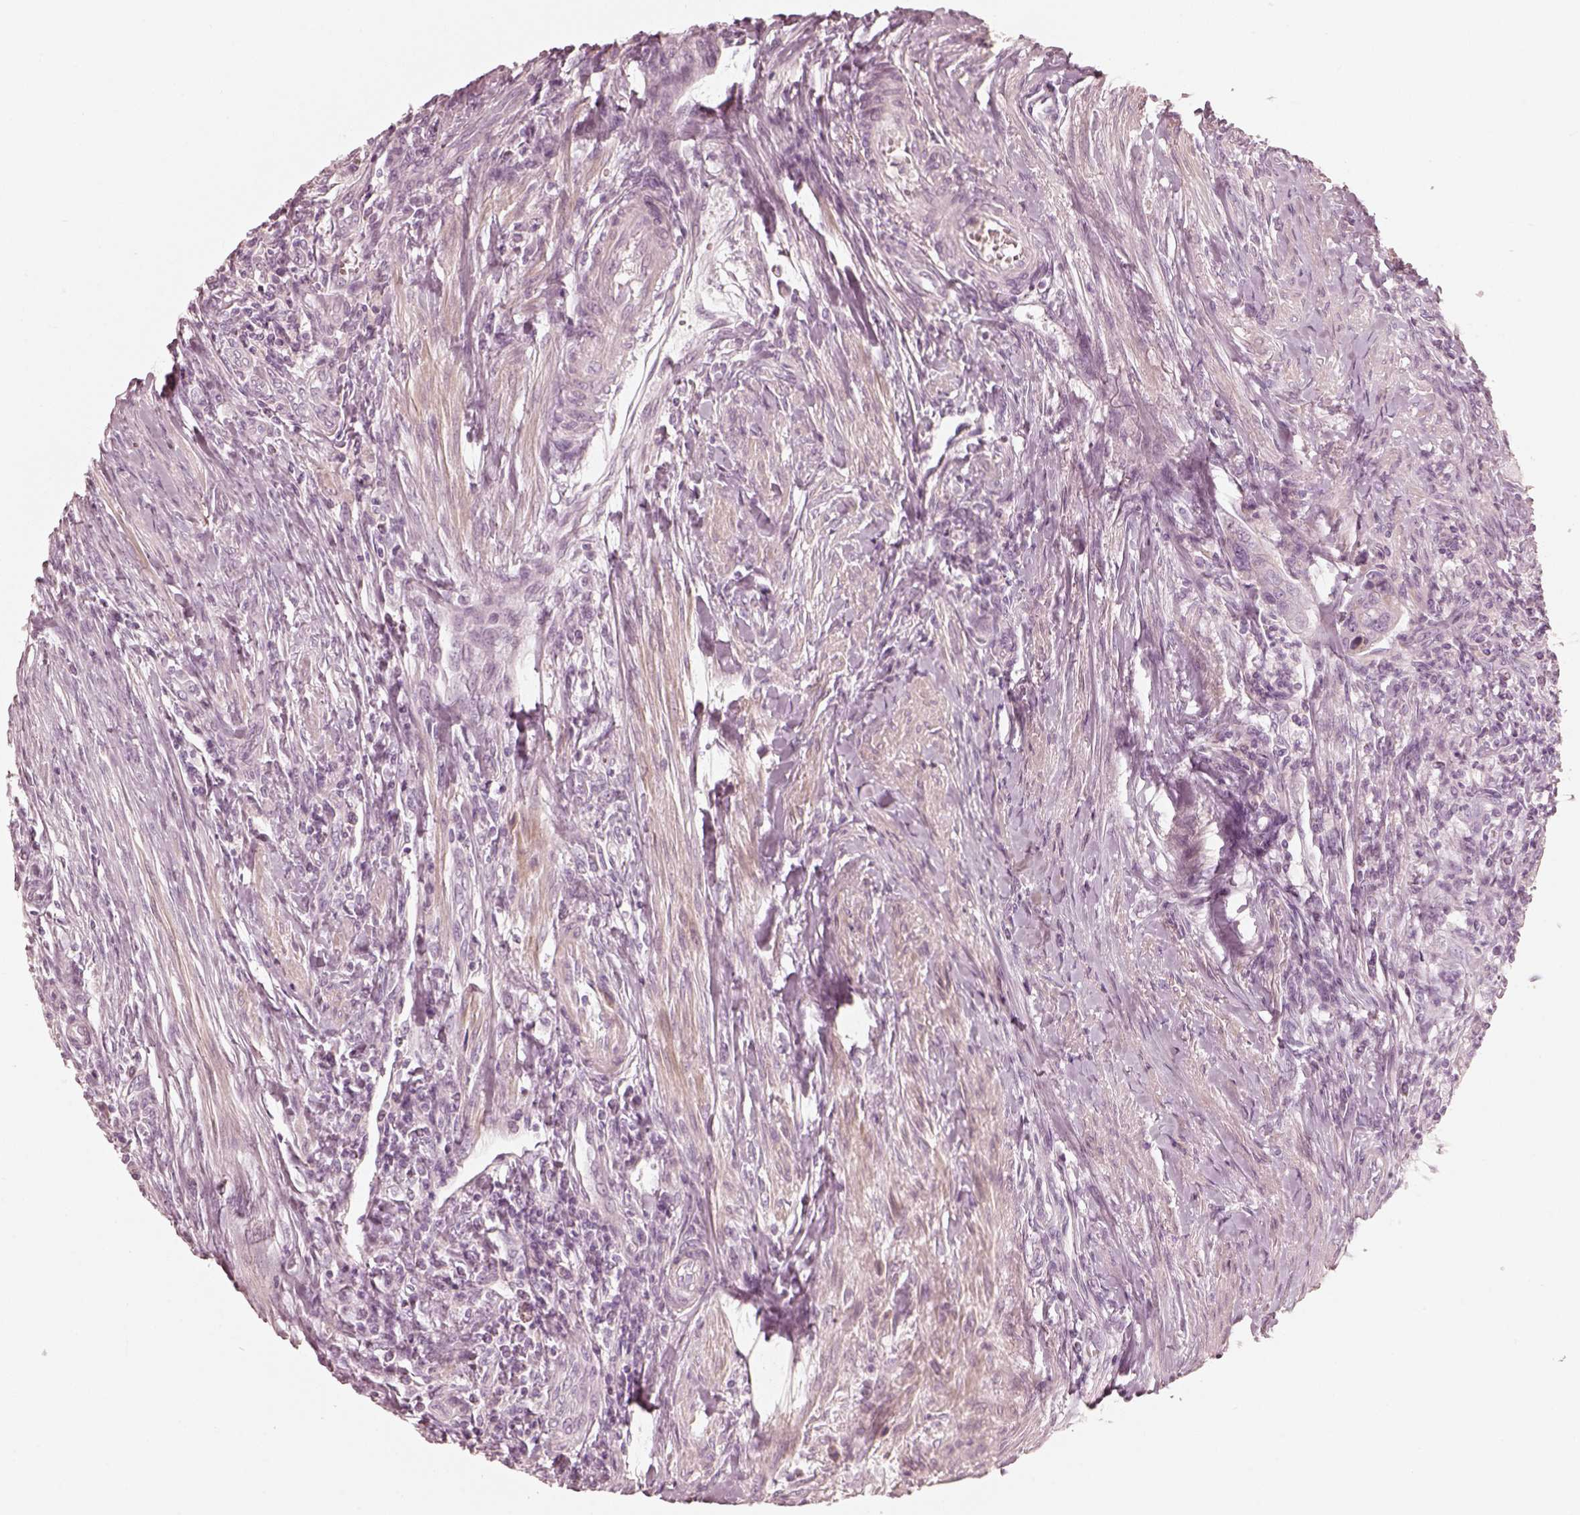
{"staining": {"intensity": "negative", "quantity": "none", "location": "none"}, "tissue": "colorectal cancer", "cell_type": "Tumor cells", "image_type": "cancer", "snomed": [{"axis": "morphology", "description": "Adenocarcinoma, NOS"}, {"axis": "topography", "description": "Colon"}], "caption": "DAB (3,3'-diaminobenzidine) immunohistochemical staining of human colorectal cancer (adenocarcinoma) reveals no significant expression in tumor cells.", "gene": "SPATA24", "patient": {"sex": "female", "age": 67}}